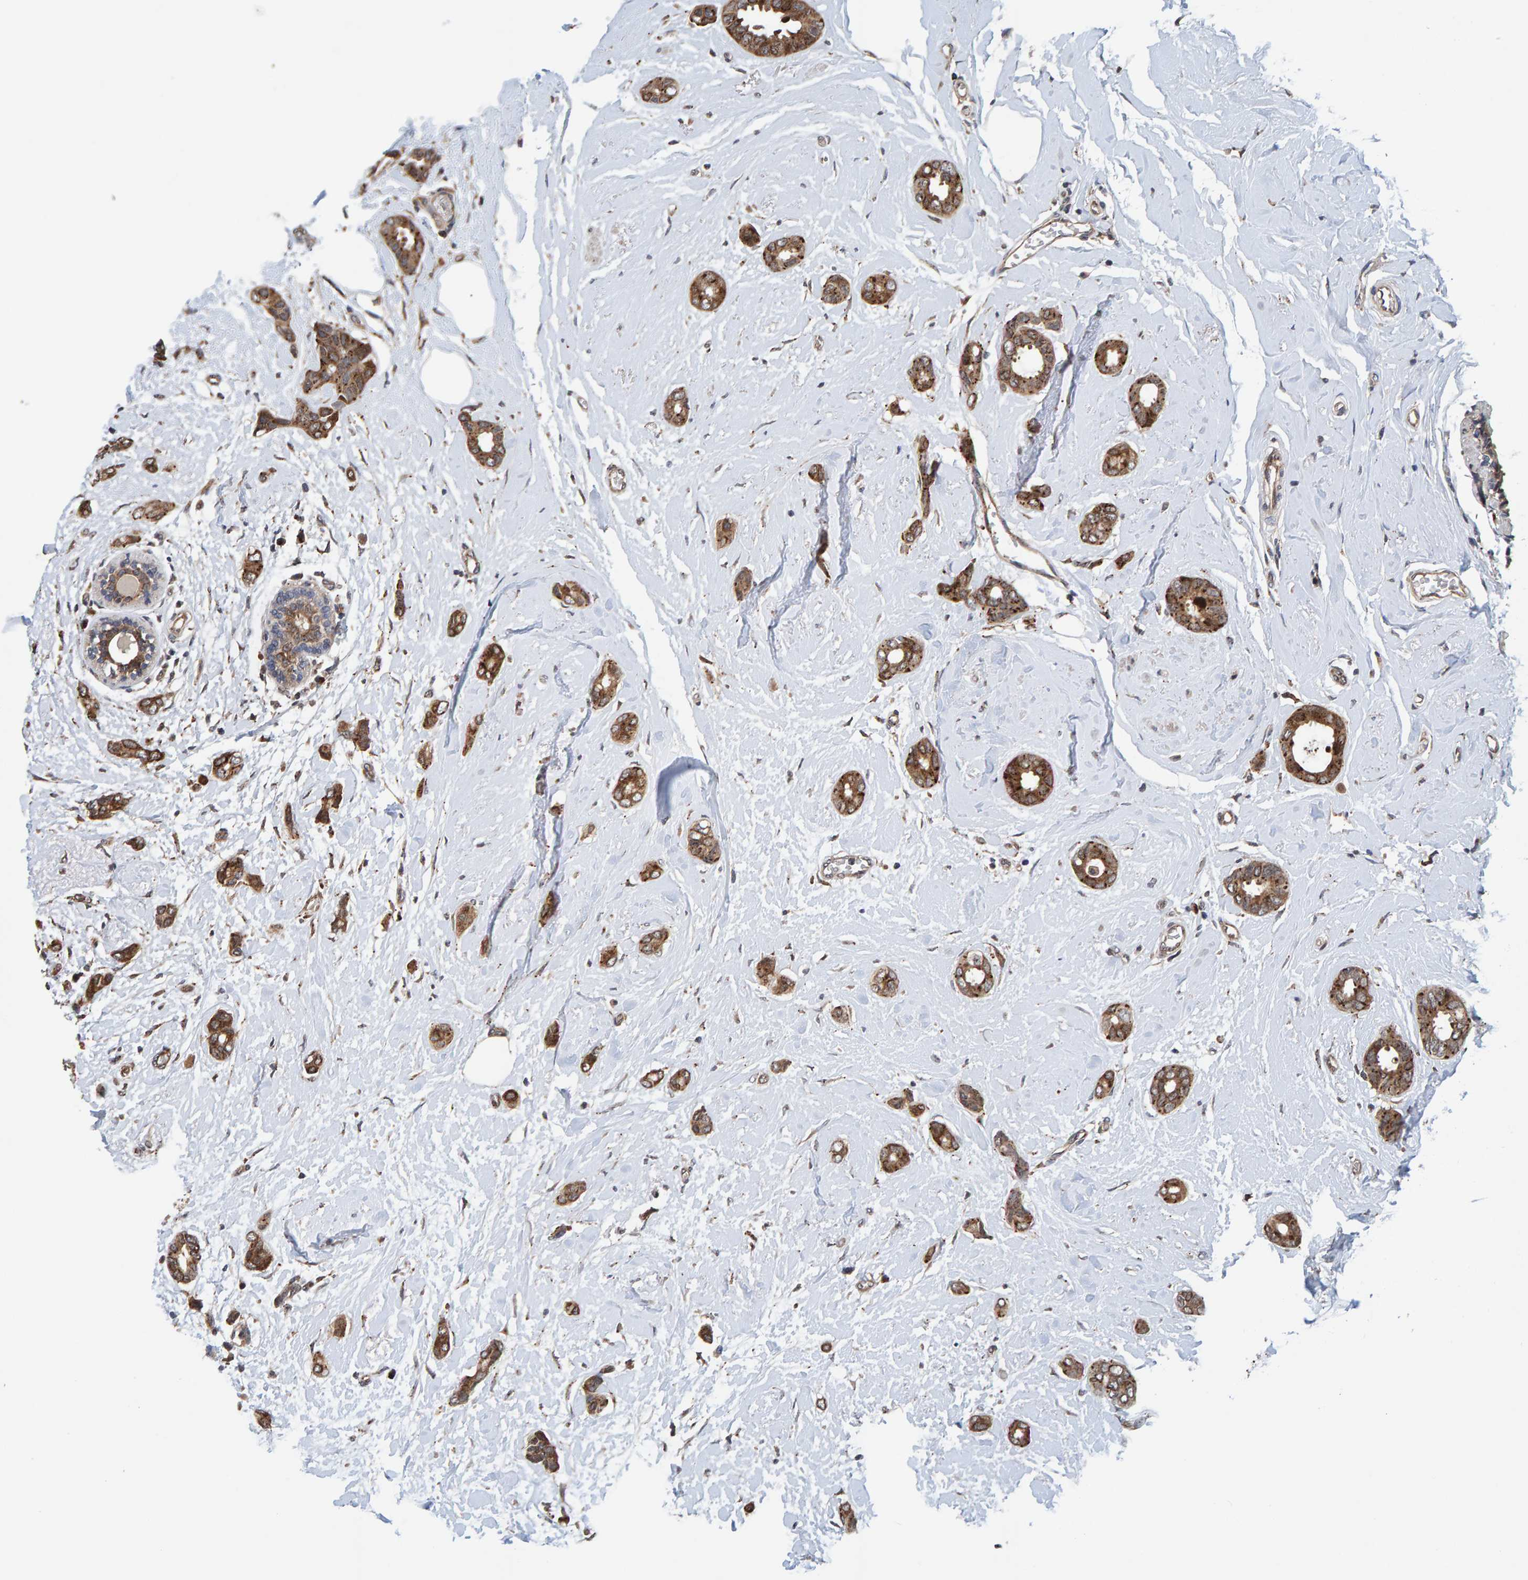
{"staining": {"intensity": "moderate", "quantity": ">75%", "location": "cytoplasmic/membranous"}, "tissue": "breast cancer", "cell_type": "Tumor cells", "image_type": "cancer", "snomed": [{"axis": "morphology", "description": "Duct carcinoma"}, {"axis": "topography", "description": "Breast"}], "caption": "Approximately >75% of tumor cells in infiltrating ductal carcinoma (breast) show moderate cytoplasmic/membranous protein positivity as visualized by brown immunohistochemical staining.", "gene": "CCDC25", "patient": {"sex": "female", "age": 55}}